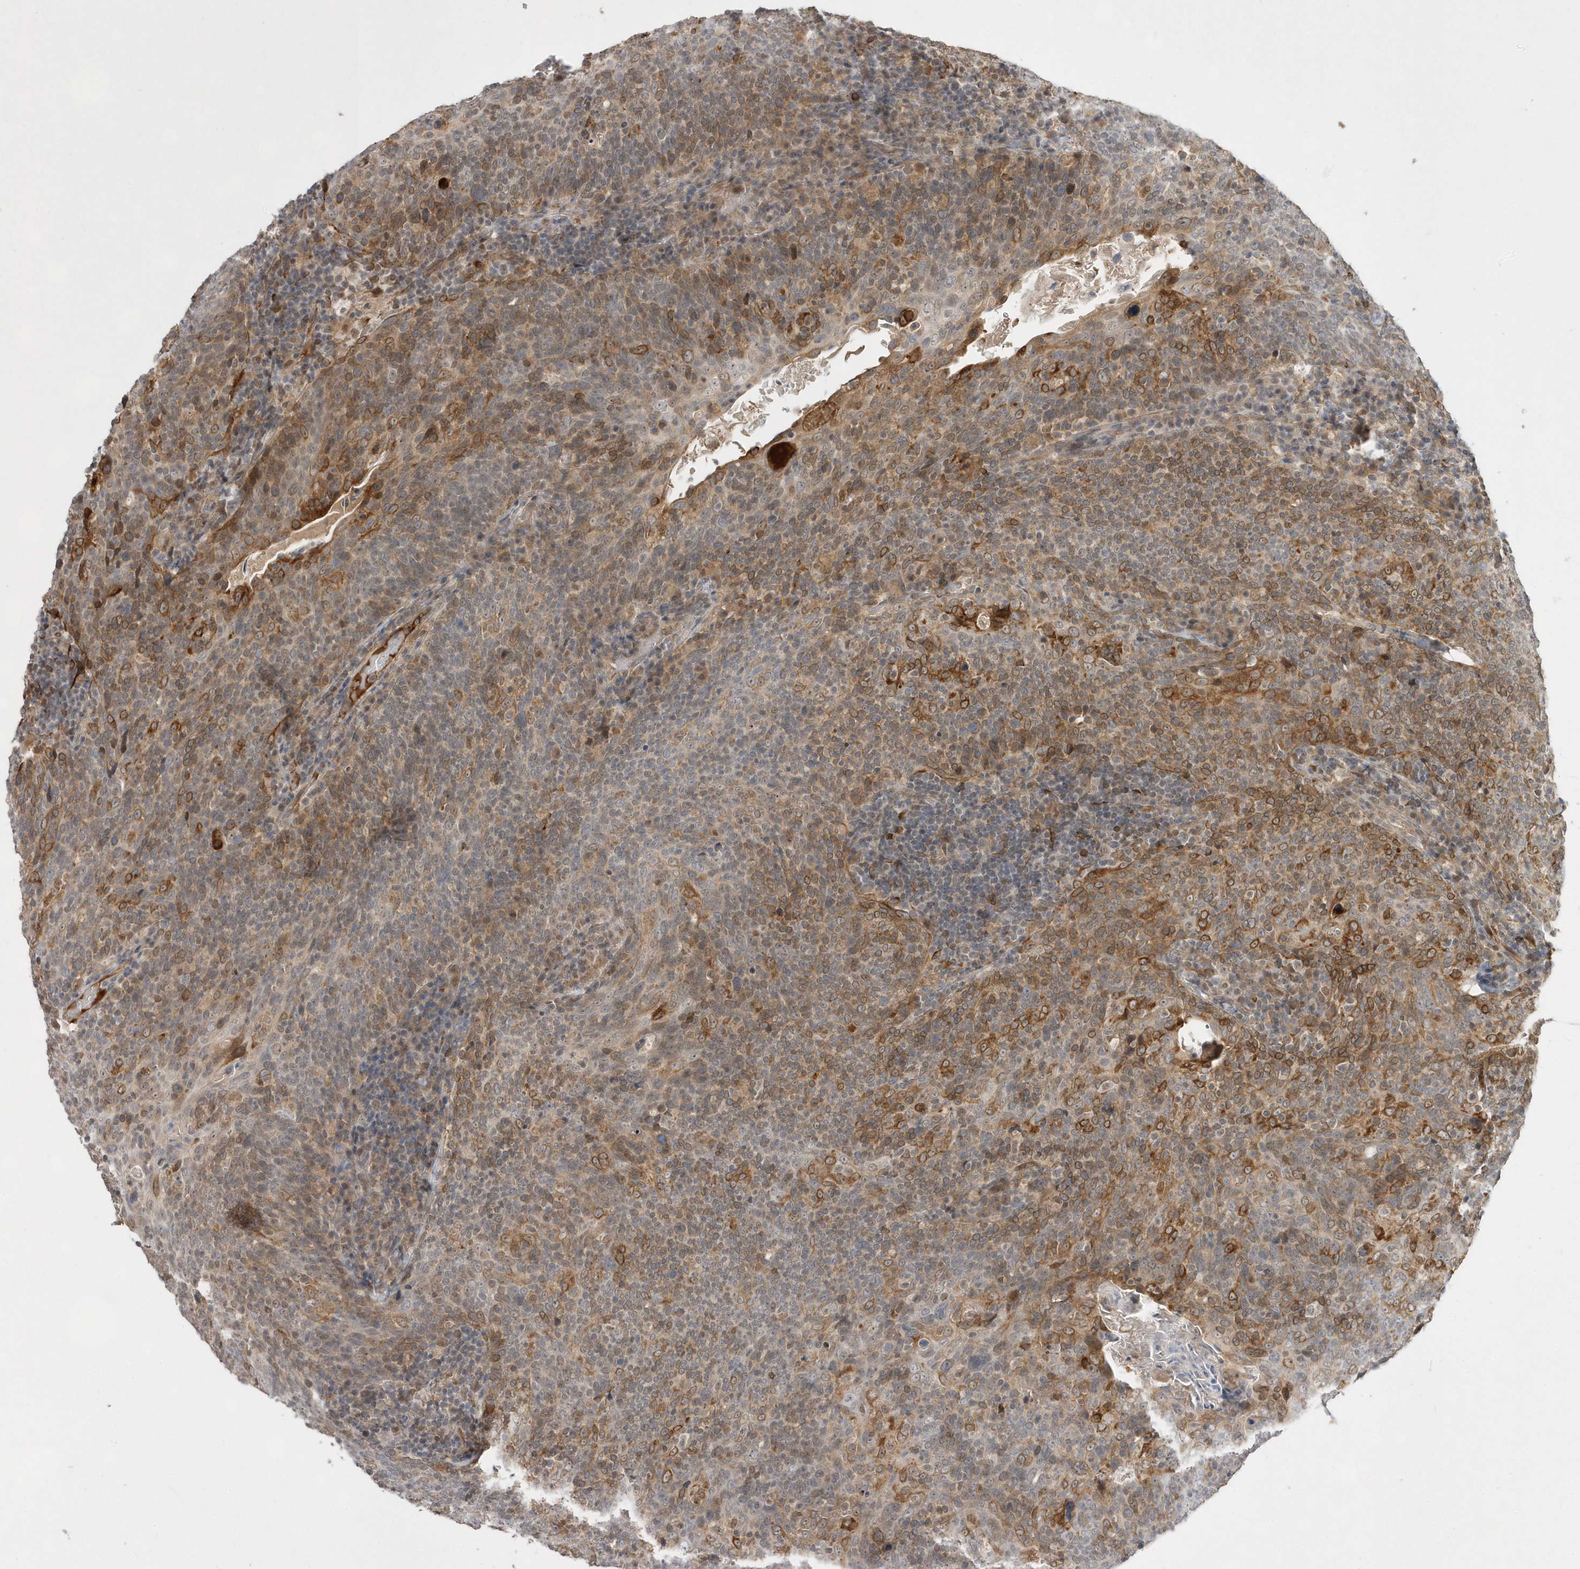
{"staining": {"intensity": "moderate", "quantity": "25%-75%", "location": "cytoplasmic/membranous"}, "tissue": "head and neck cancer", "cell_type": "Tumor cells", "image_type": "cancer", "snomed": [{"axis": "morphology", "description": "Squamous cell carcinoma, NOS"}, {"axis": "morphology", "description": "Squamous cell carcinoma, metastatic, NOS"}, {"axis": "topography", "description": "Lymph node"}, {"axis": "topography", "description": "Head-Neck"}], "caption": "A brown stain shows moderate cytoplasmic/membranous positivity of a protein in head and neck cancer (squamous cell carcinoma) tumor cells.", "gene": "TMEM132B", "patient": {"sex": "male", "age": 62}}